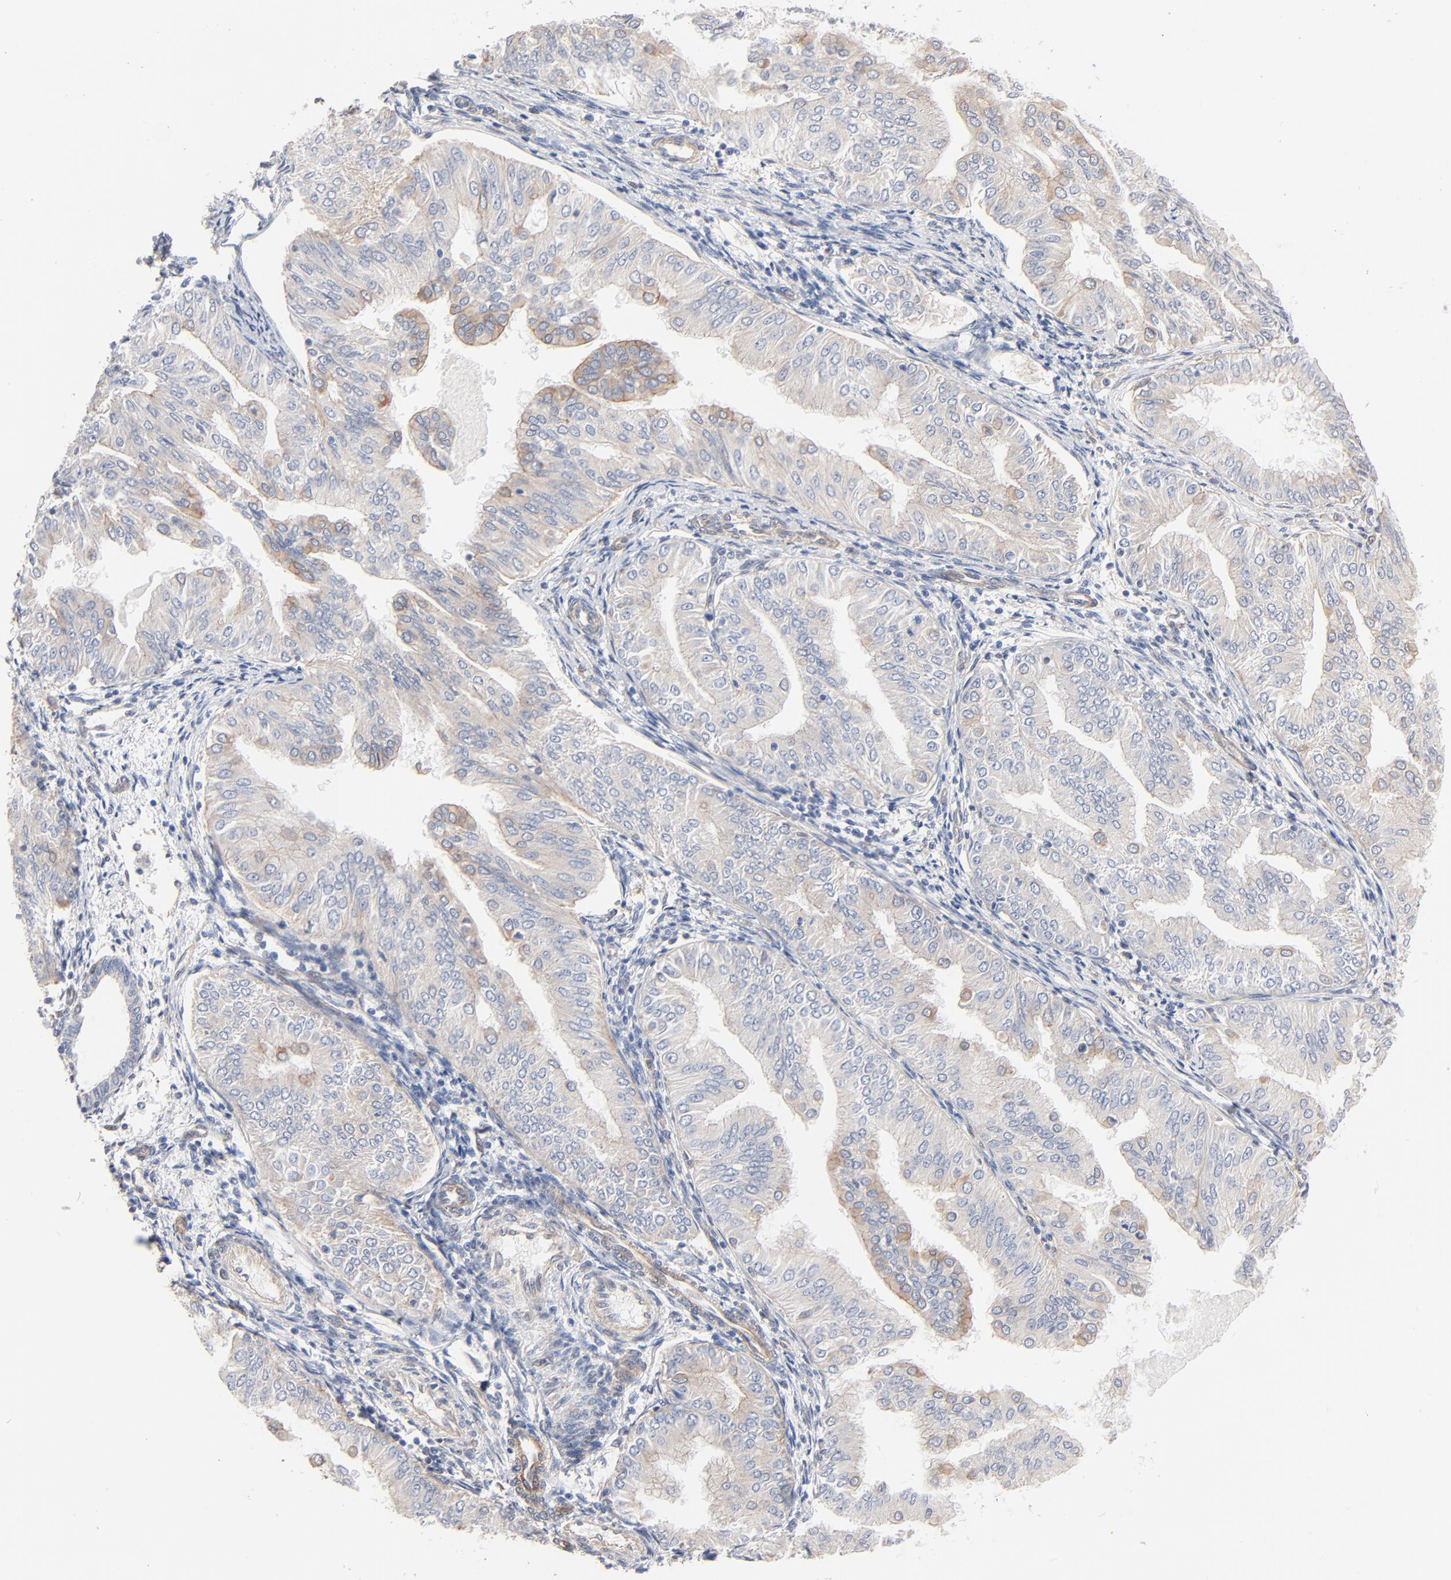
{"staining": {"intensity": "negative", "quantity": "none", "location": "none"}, "tissue": "endometrial cancer", "cell_type": "Tumor cells", "image_type": "cancer", "snomed": [{"axis": "morphology", "description": "Adenocarcinoma, NOS"}, {"axis": "topography", "description": "Endometrium"}], "caption": "An image of adenocarcinoma (endometrial) stained for a protein shows no brown staining in tumor cells. (Brightfield microscopy of DAB IHC at high magnification).", "gene": "ABCD4", "patient": {"sex": "female", "age": 53}}